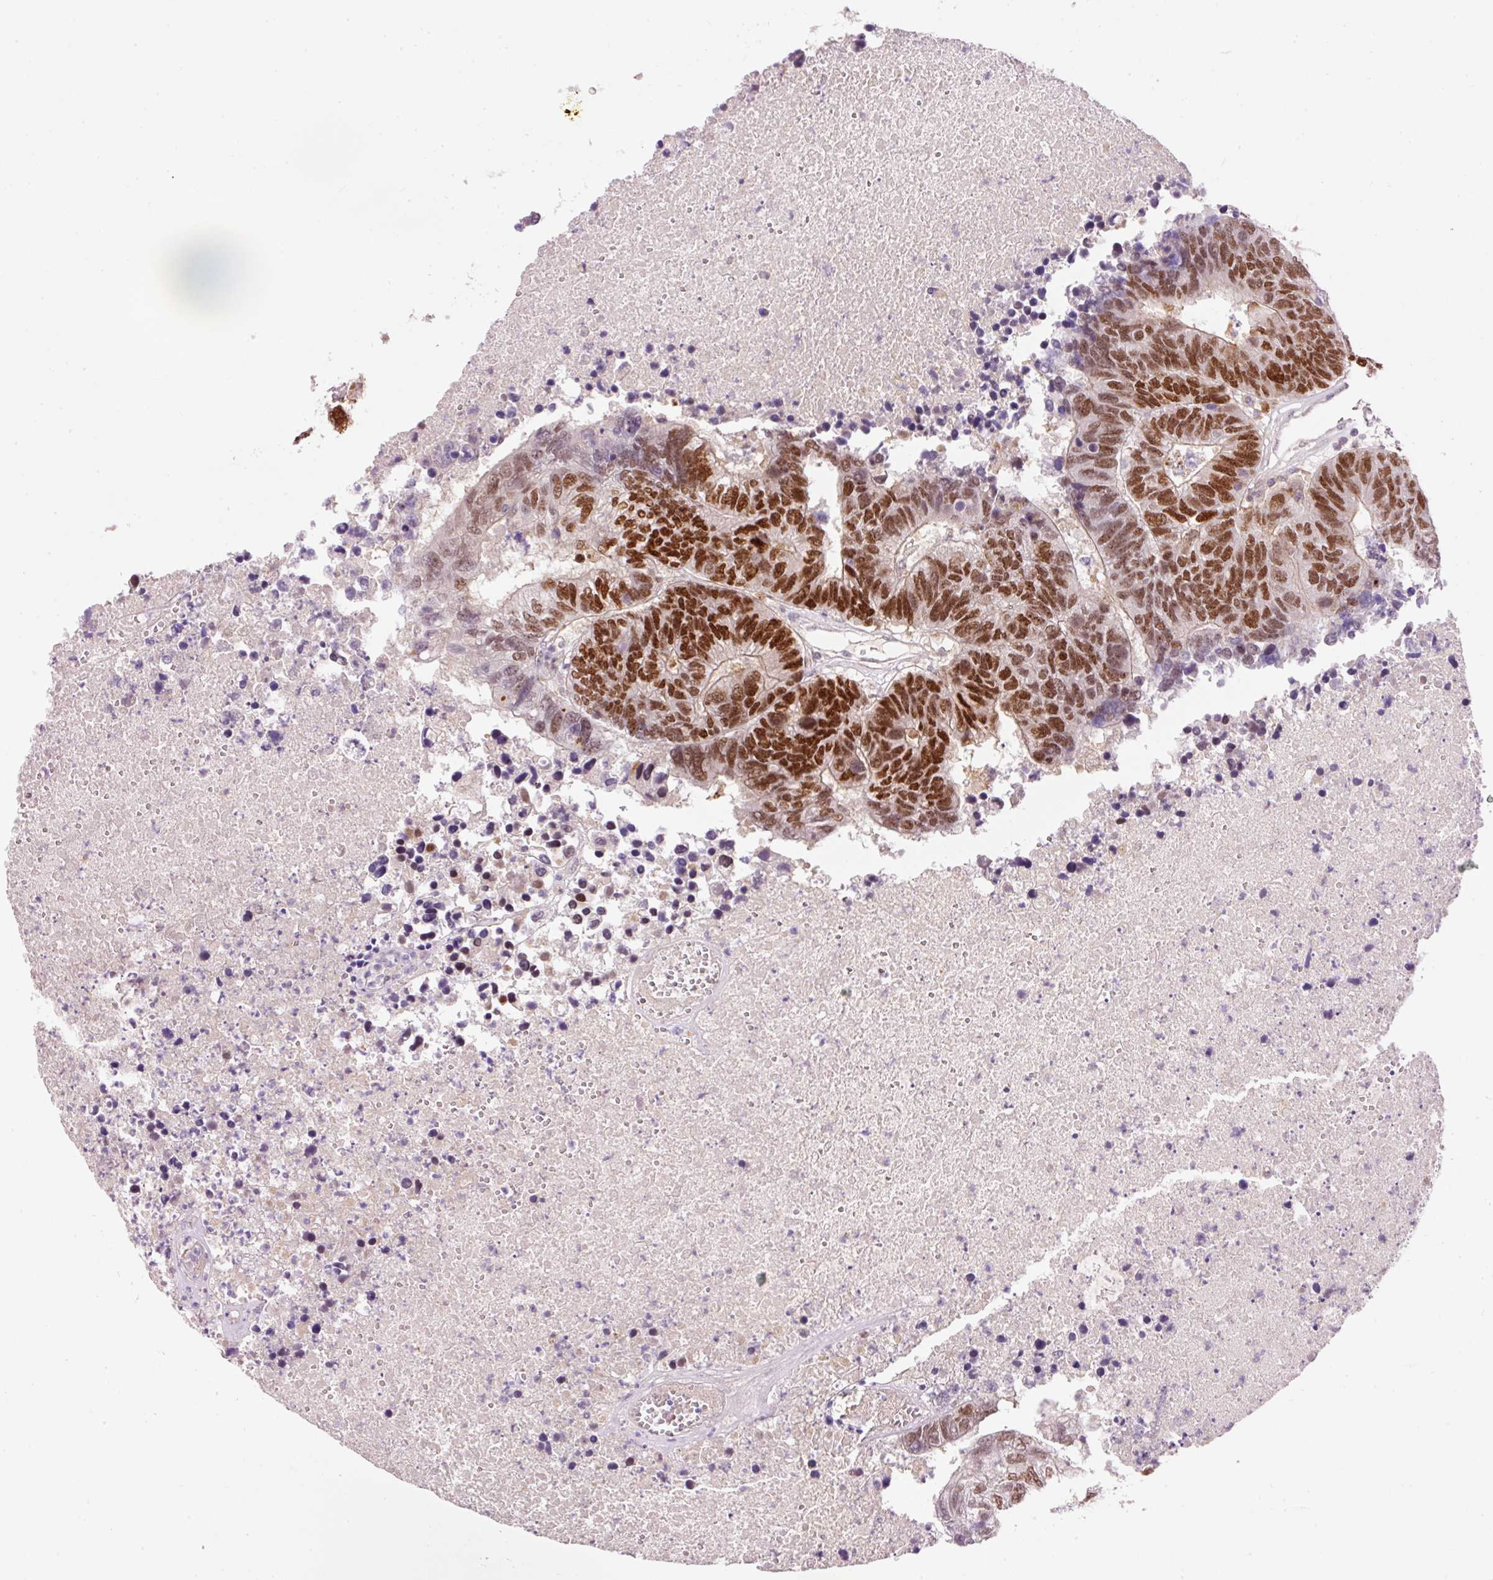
{"staining": {"intensity": "strong", "quantity": ">75%", "location": "nuclear"}, "tissue": "colorectal cancer", "cell_type": "Tumor cells", "image_type": "cancer", "snomed": [{"axis": "morphology", "description": "Adenocarcinoma, NOS"}, {"axis": "topography", "description": "Colon"}], "caption": "Colorectal cancer tissue displays strong nuclear expression in approximately >75% of tumor cells", "gene": "HNF1A", "patient": {"sex": "female", "age": 48}}